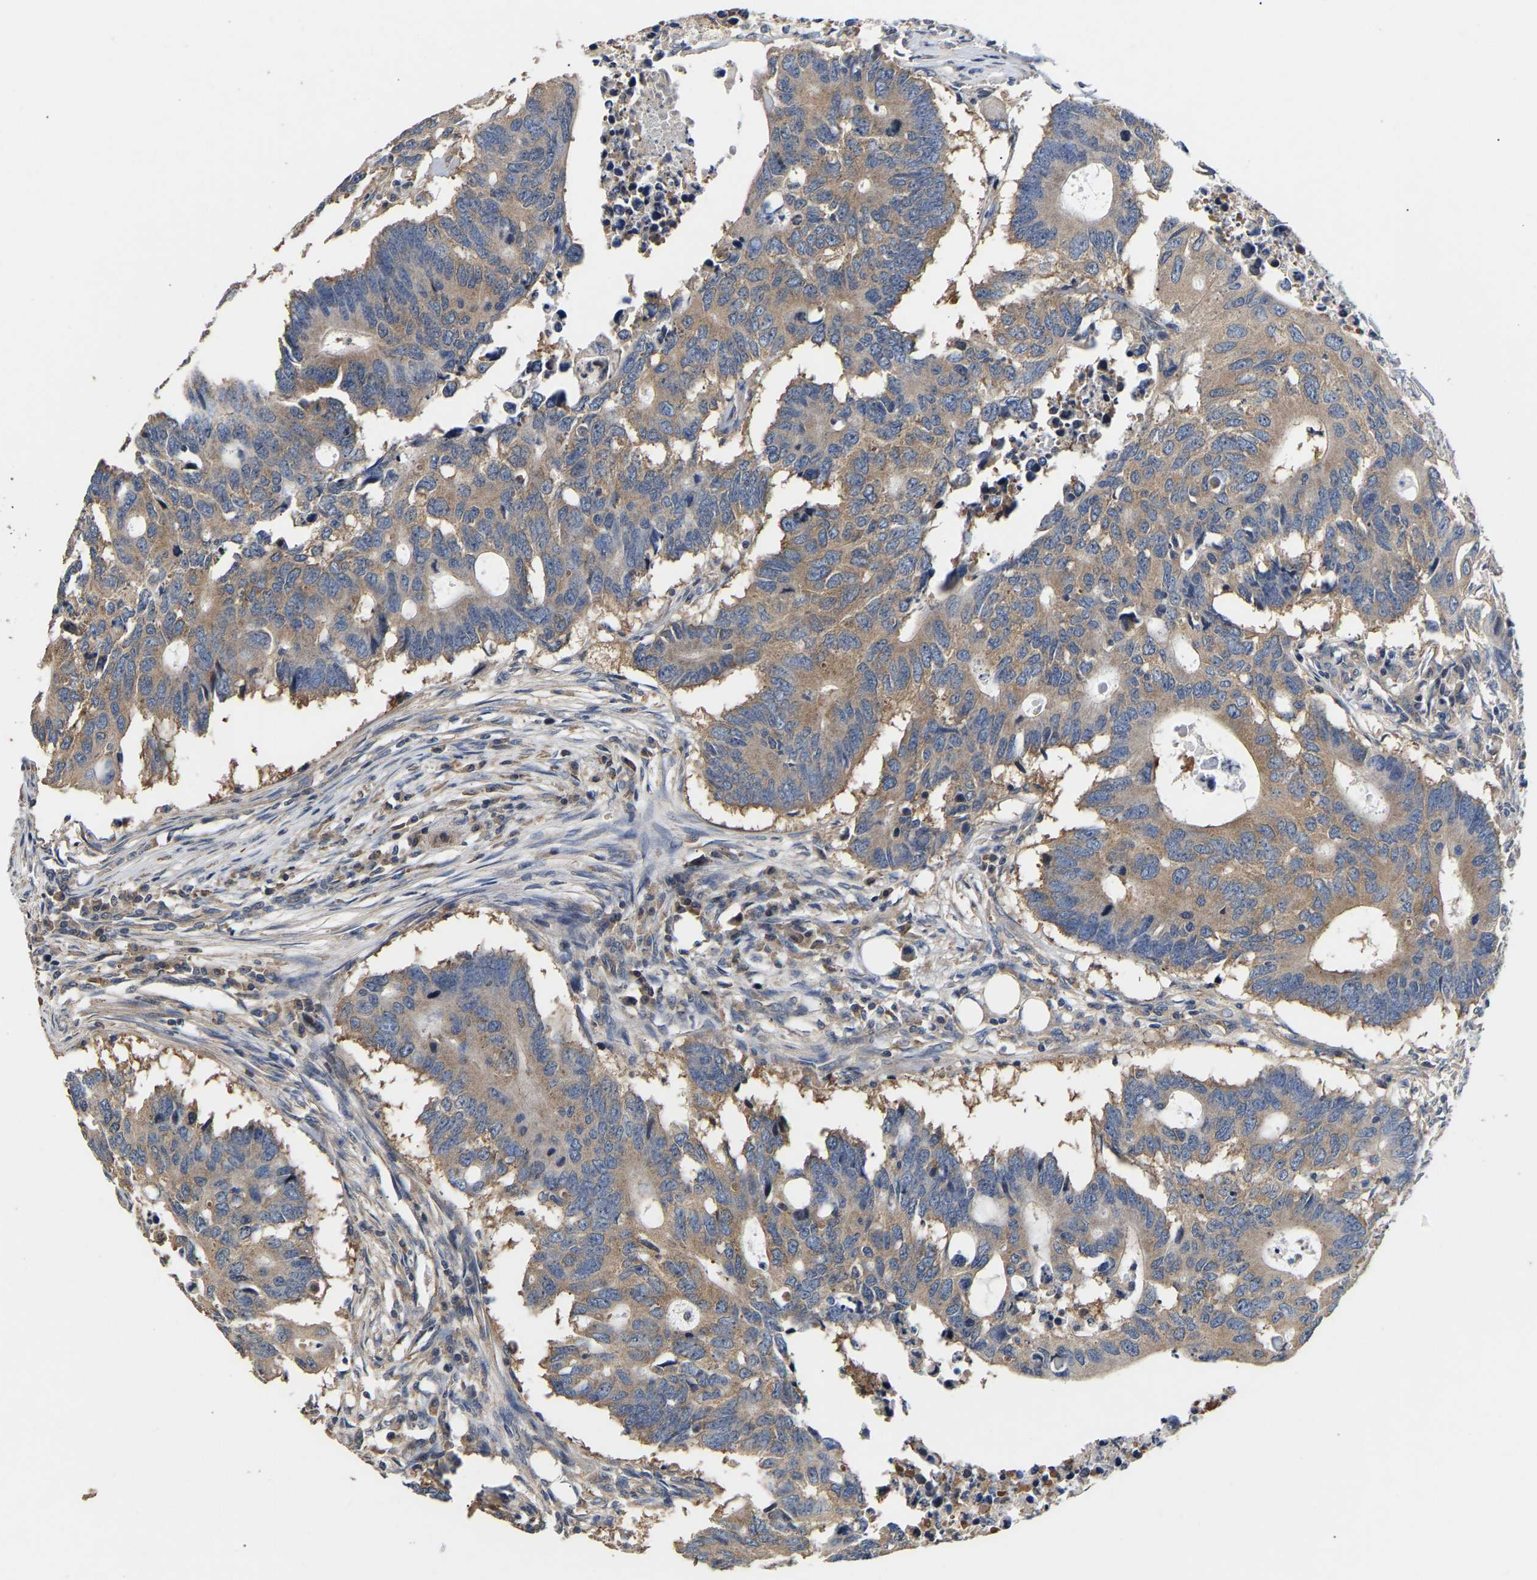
{"staining": {"intensity": "weak", "quantity": ">75%", "location": "cytoplasmic/membranous"}, "tissue": "colorectal cancer", "cell_type": "Tumor cells", "image_type": "cancer", "snomed": [{"axis": "morphology", "description": "Adenocarcinoma, NOS"}, {"axis": "topography", "description": "Colon"}], "caption": "An IHC photomicrograph of neoplastic tissue is shown. Protein staining in brown shows weak cytoplasmic/membranous positivity in colorectal cancer within tumor cells.", "gene": "AIMP2", "patient": {"sex": "male", "age": 71}}